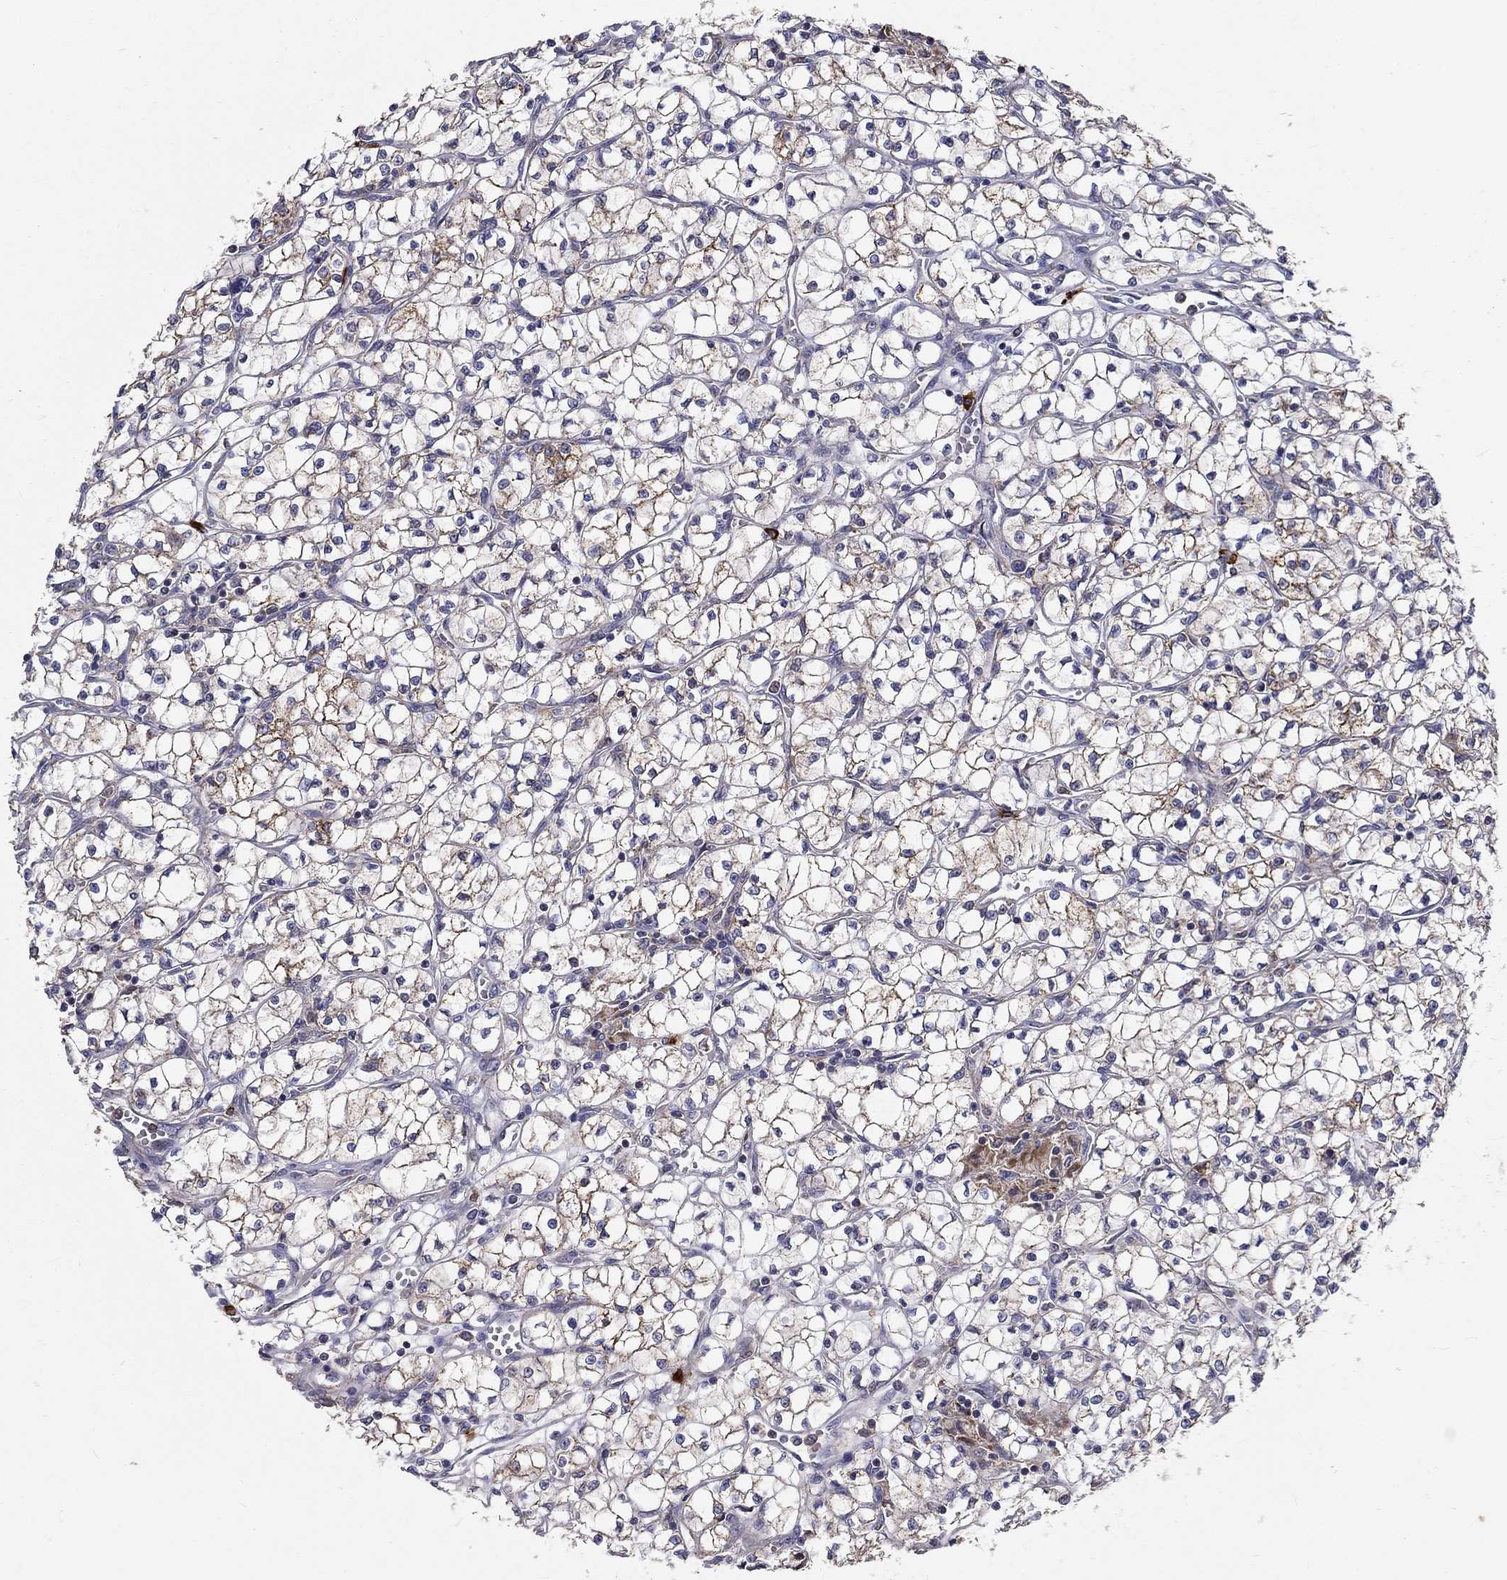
{"staining": {"intensity": "moderate", "quantity": "25%-75%", "location": "cytoplasmic/membranous"}, "tissue": "renal cancer", "cell_type": "Tumor cells", "image_type": "cancer", "snomed": [{"axis": "morphology", "description": "Adenocarcinoma, NOS"}, {"axis": "topography", "description": "Kidney"}], "caption": "Renal cancer (adenocarcinoma) was stained to show a protein in brown. There is medium levels of moderate cytoplasmic/membranous expression in about 25%-75% of tumor cells. (brown staining indicates protein expression, while blue staining denotes nuclei).", "gene": "ALDH4A1", "patient": {"sex": "female", "age": 64}}